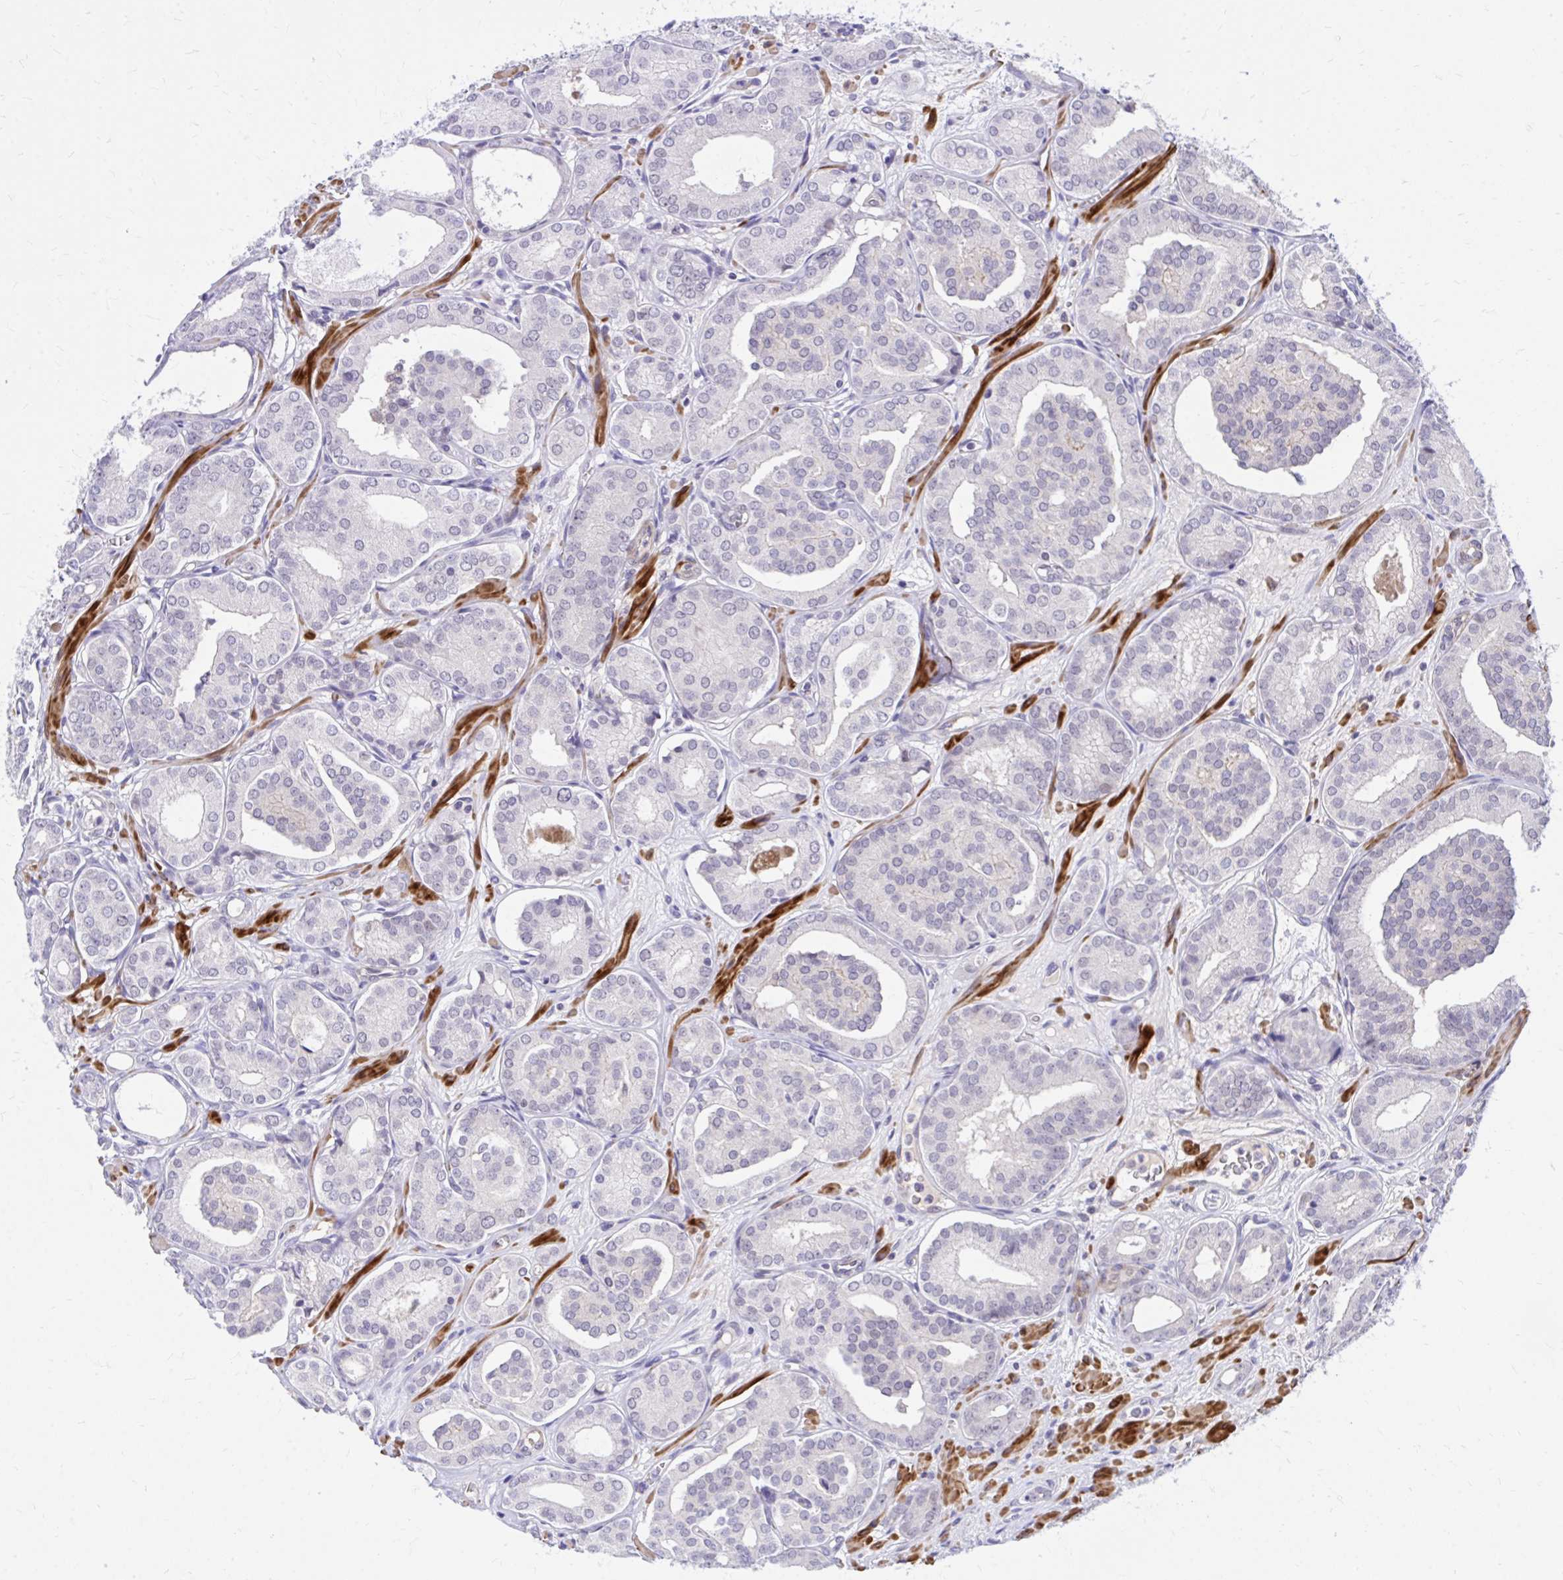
{"staining": {"intensity": "negative", "quantity": "none", "location": "none"}, "tissue": "prostate cancer", "cell_type": "Tumor cells", "image_type": "cancer", "snomed": [{"axis": "morphology", "description": "Adenocarcinoma, High grade"}, {"axis": "topography", "description": "Prostate"}], "caption": "Immunohistochemistry image of neoplastic tissue: adenocarcinoma (high-grade) (prostate) stained with DAB exhibits no significant protein expression in tumor cells.", "gene": "ZBTB25", "patient": {"sex": "male", "age": 66}}